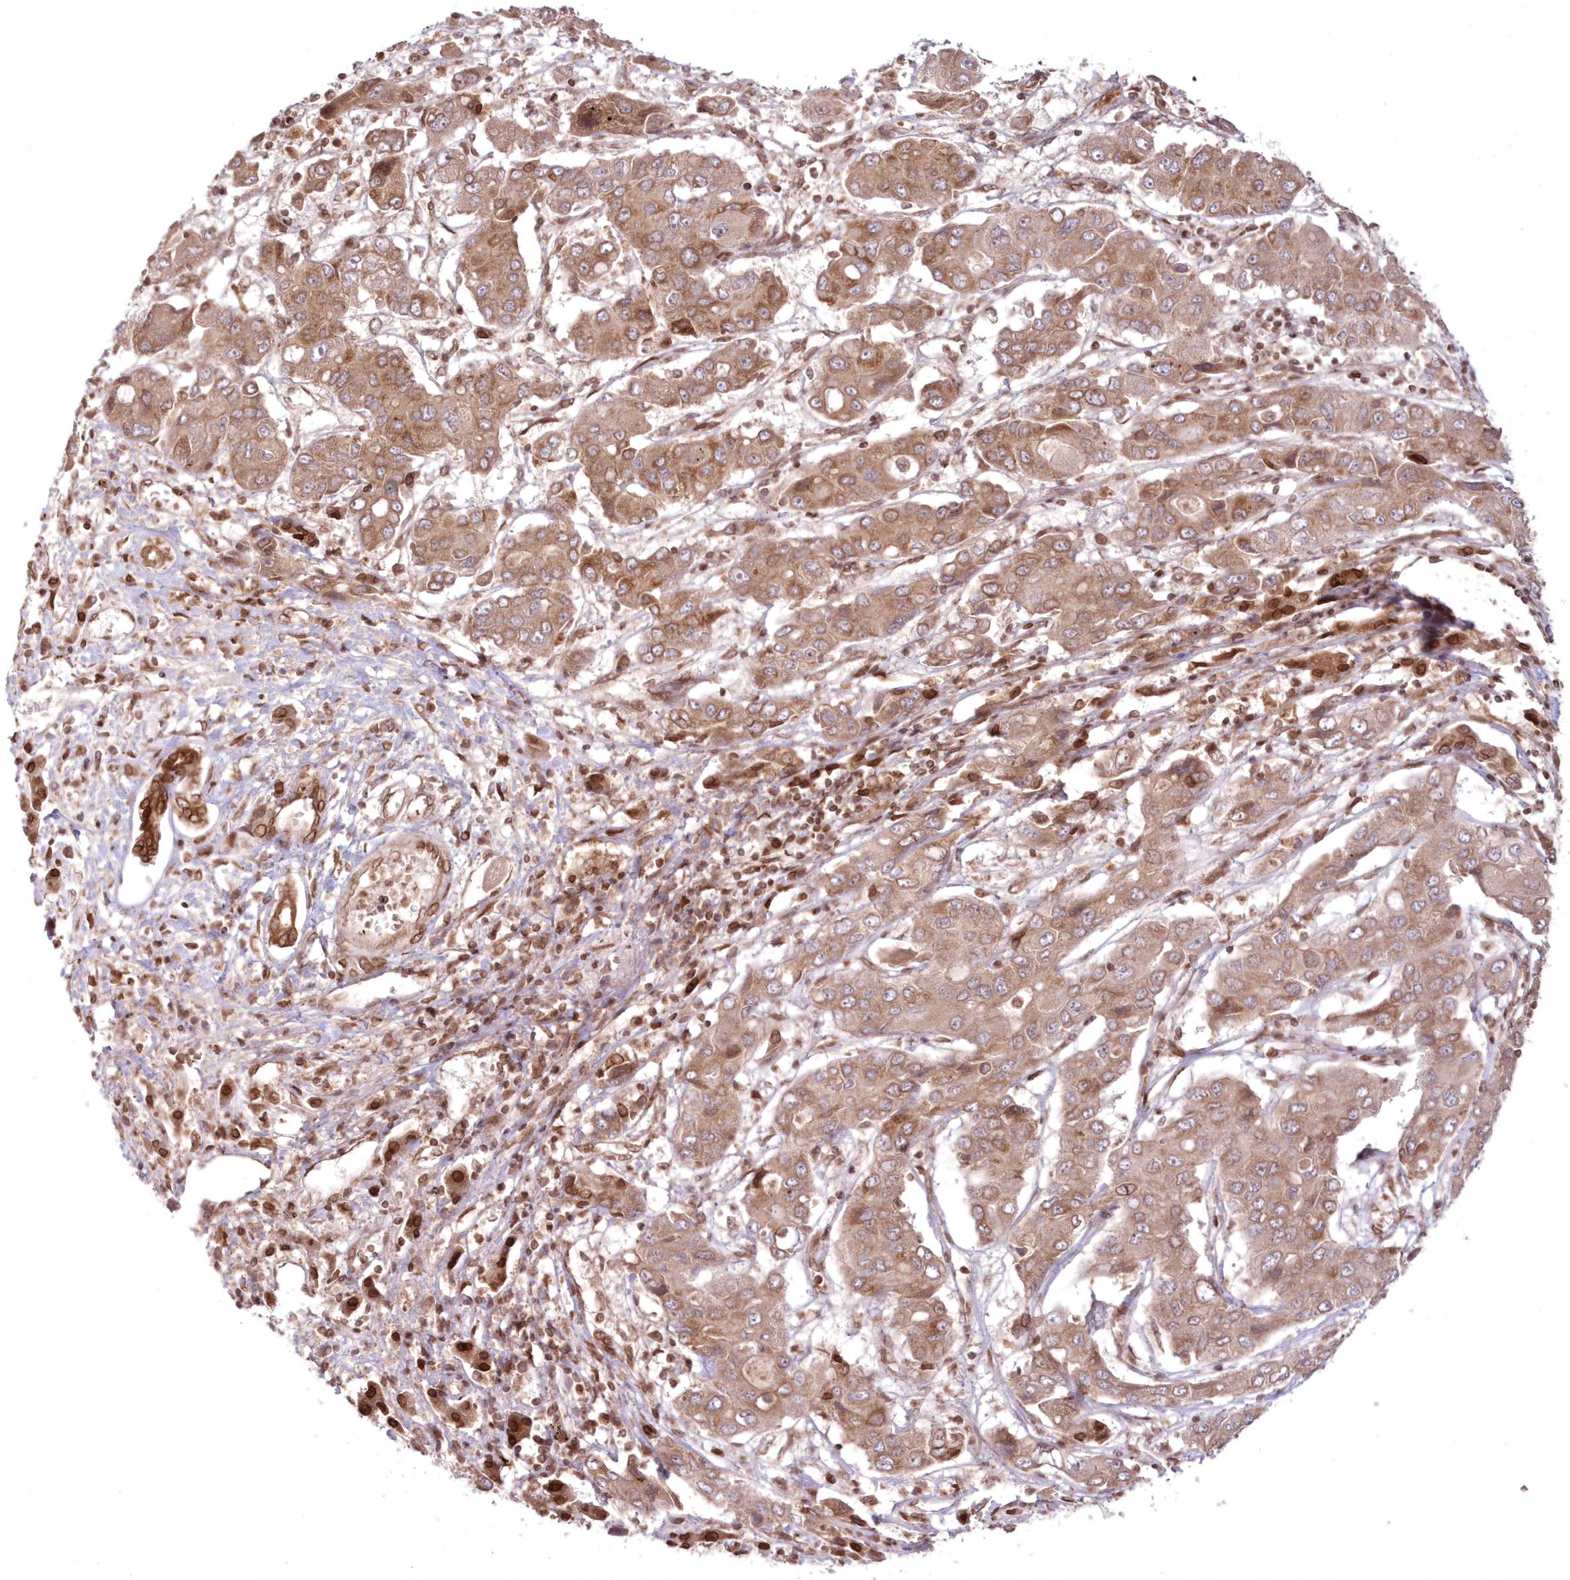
{"staining": {"intensity": "moderate", "quantity": ">75%", "location": "cytoplasmic/membranous"}, "tissue": "liver cancer", "cell_type": "Tumor cells", "image_type": "cancer", "snomed": [{"axis": "morphology", "description": "Cholangiocarcinoma"}, {"axis": "topography", "description": "Liver"}], "caption": "Immunohistochemical staining of human cholangiocarcinoma (liver) exhibits medium levels of moderate cytoplasmic/membranous expression in approximately >75% of tumor cells.", "gene": "DNAJC27", "patient": {"sex": "male", "age": 67}}